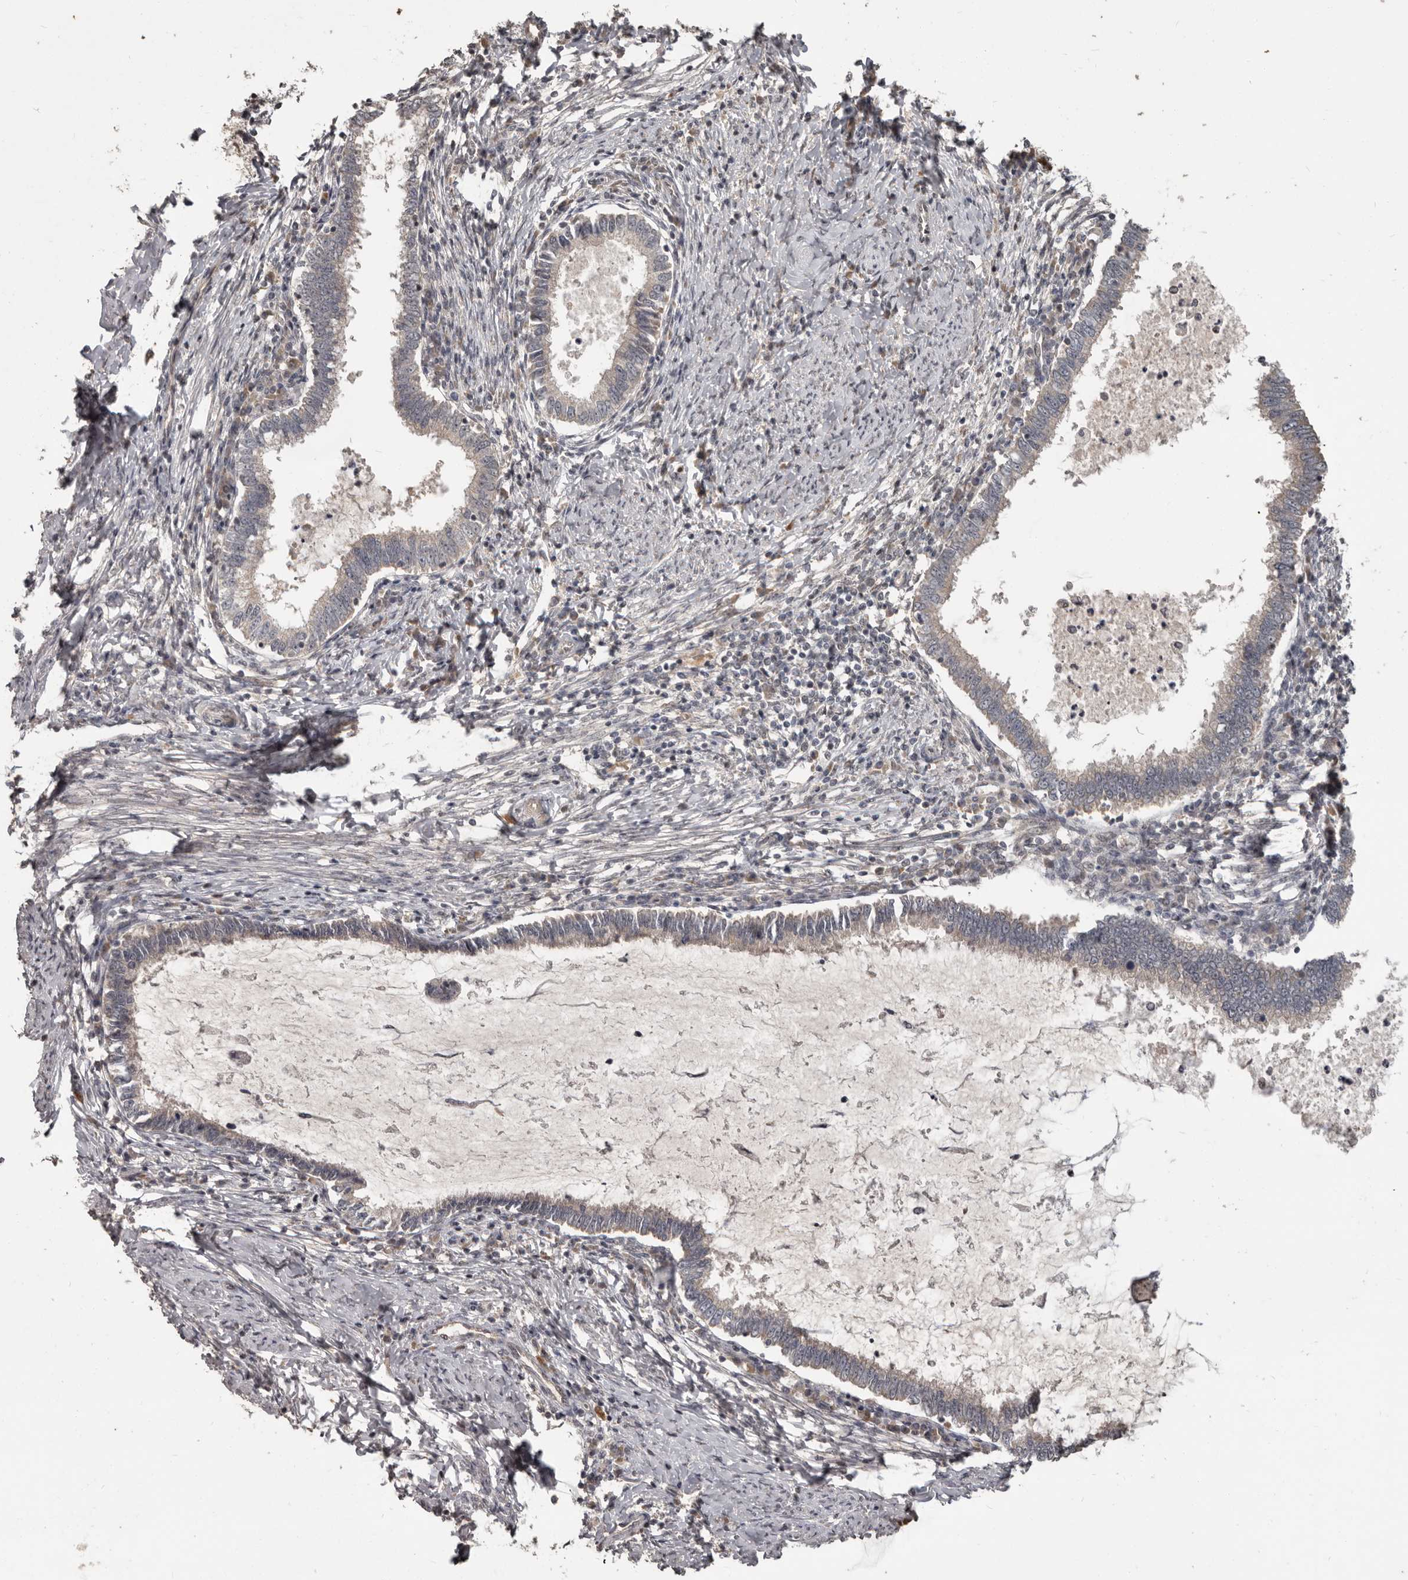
{"staining": {"intensity": "weak", "quantity": "25%-75%", "location": "cytoplasmic/membranous"}, "tissue": "cervical cancer", "cell_type": "Tumor cells", "image_type": "cancer", "snomed": [{"axis": "morphology", "description": "Adenocarcinoma, NOS"}, {"axis": "topography", "description": "Cervix"}], "caption": "Protein positivity by IHC exhibits weak cytoplasmic/membranous staining in approximately 25%-75% of tumor cells in adenocarcinoma (cervical). The protein is shown in brown color, while the nuclei are stained blue.", "gene": "ZFP14", "patient": {"sex": "female", "age": 36}}